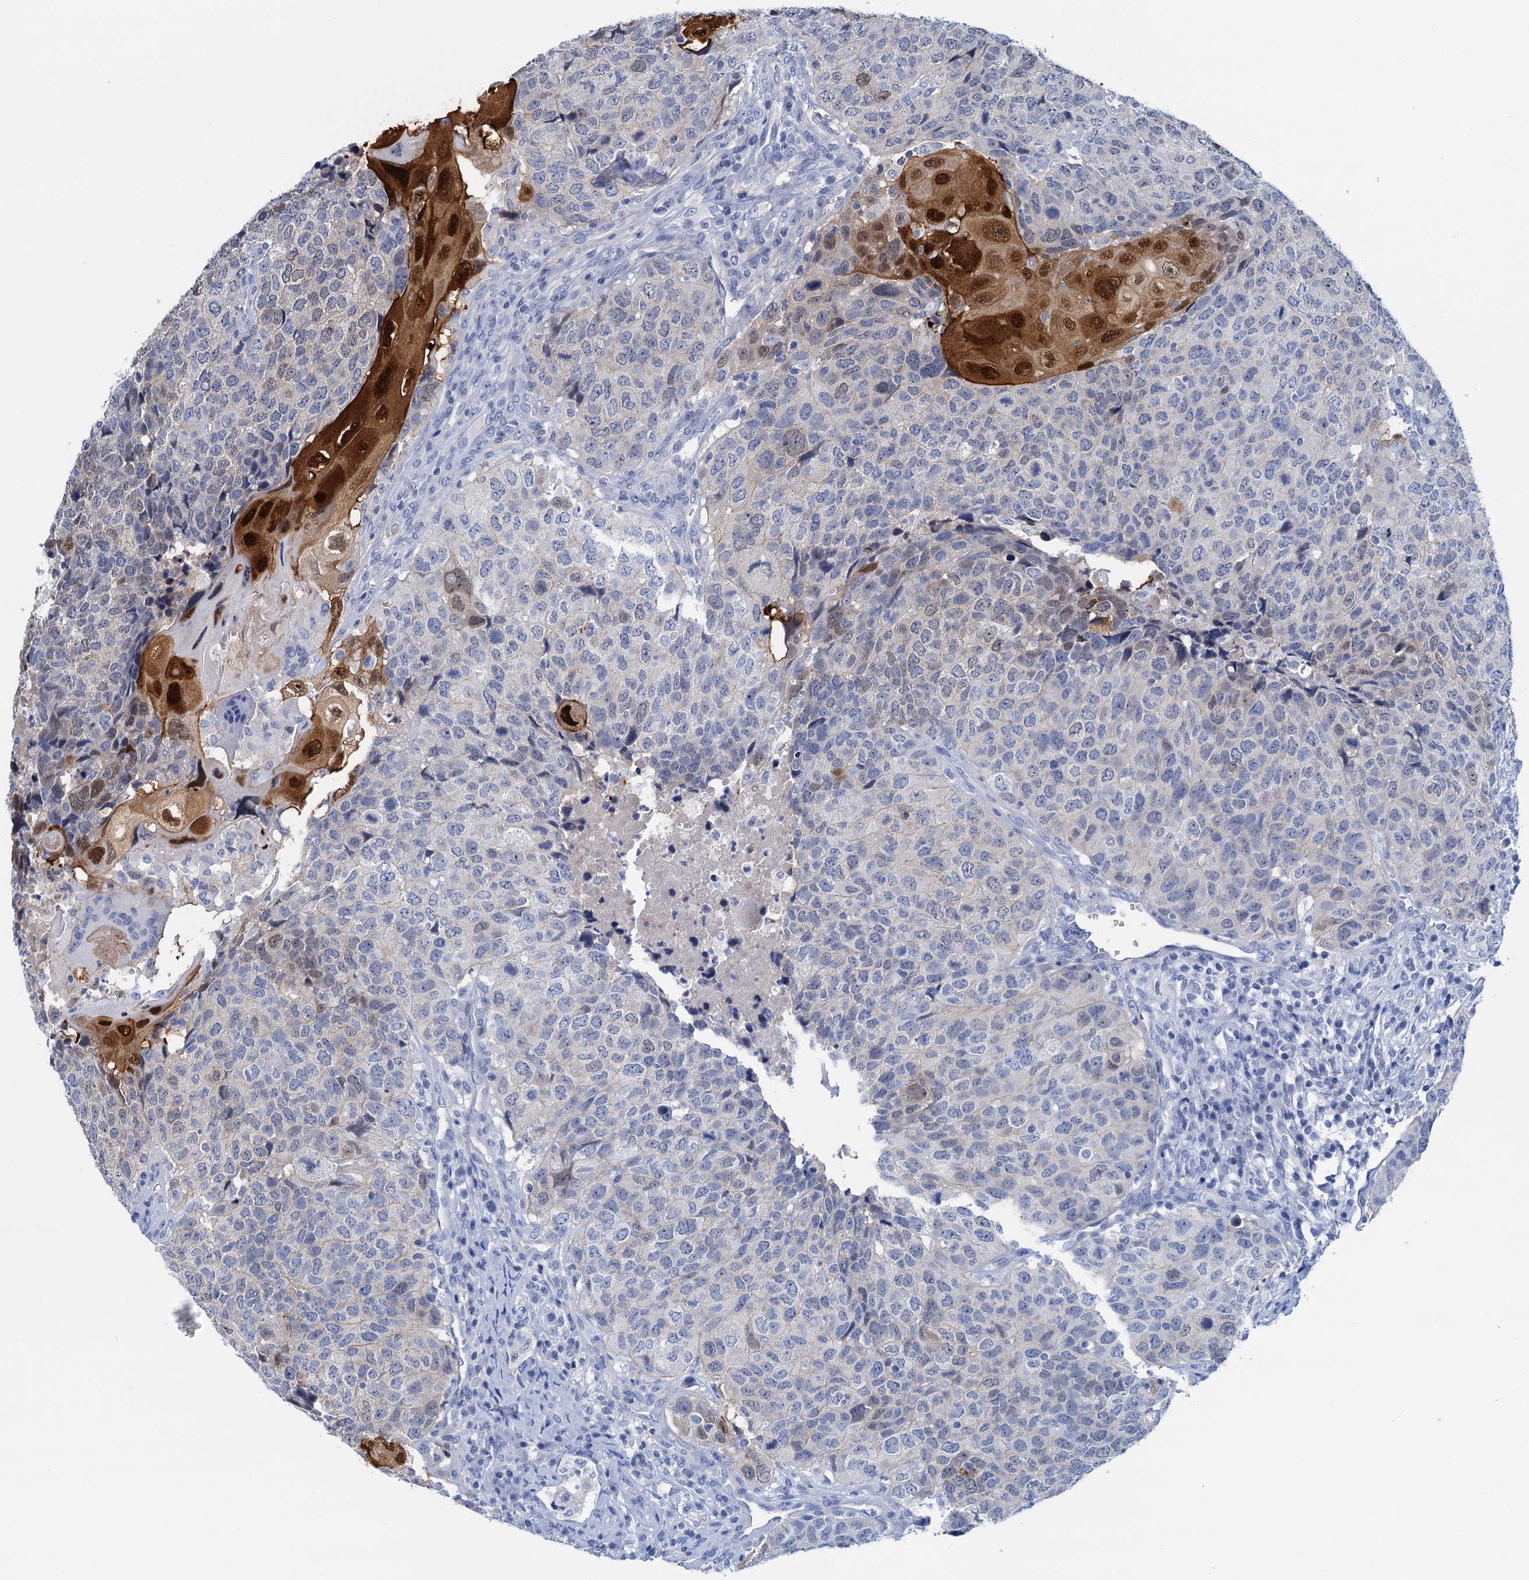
{"staining": {"intensity": "strong", "quantity": "<25%", "location": "cytoplasmic/membranous,nuclear"}, "tissue": "head and neck cancer", "cell_type": "Tumor cells", "image_type": "cancer", "snomed": [{"axis": "morphology", "description": "Squamous cell carcinoma, NOS"}, {"axis": "topography", "description": "Head-Neck"}], "caption": "Immunohistochemistry (IHC) photomicrograph of human head and neck cancer stained for a protein (brown), which displays medium levels of strong cytoplasmic/membranous and nuclear staining in about <25% of tumor cells.", "gene": "CALML5", "patient": {"sex": "male", "age": 66}}